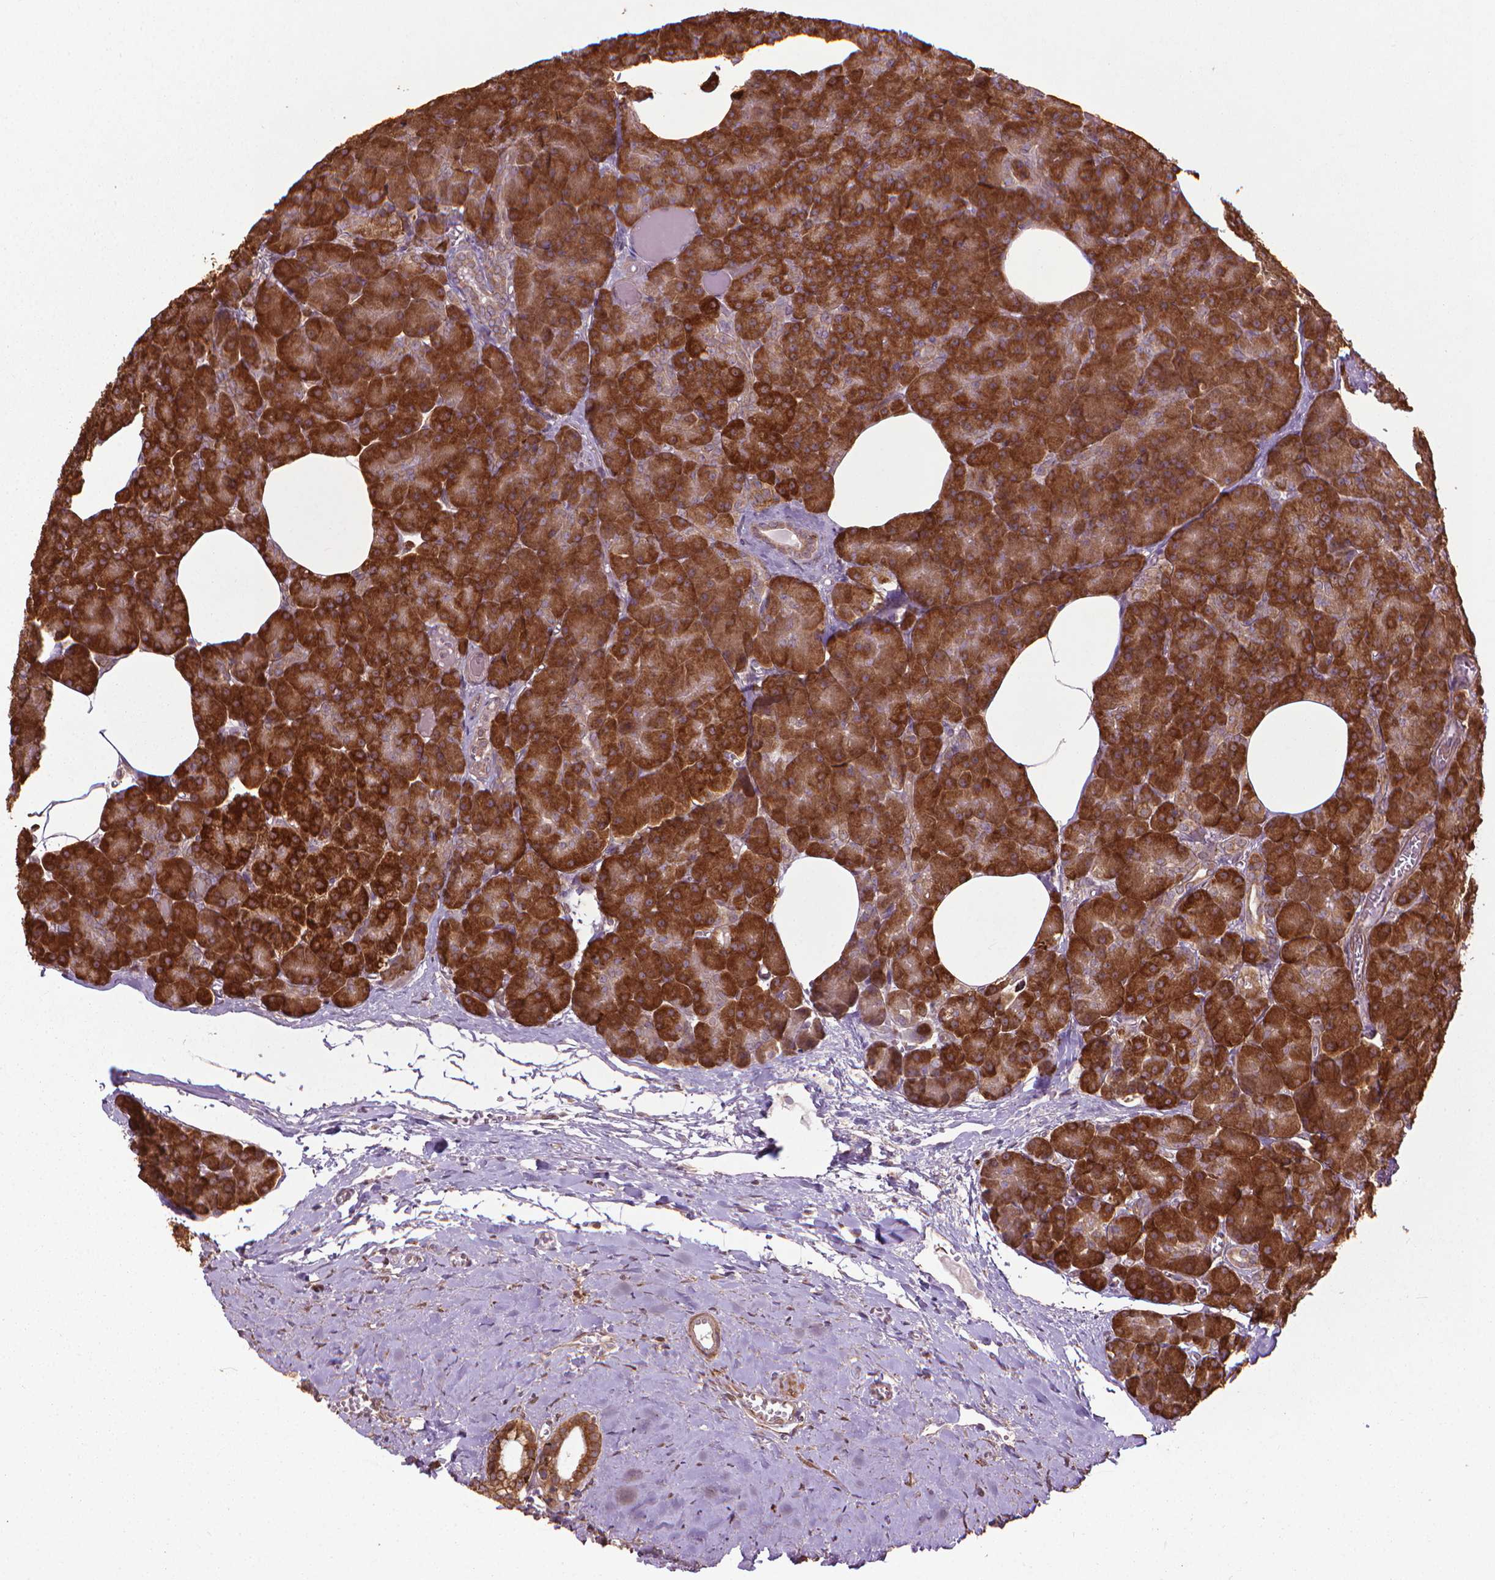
{"staining": {"intensity": "strong", "quantity": ">75%", "location": "cytoplasmic/membranous"}, "tissue": "pancreas", "cell_type": "Exocrine glandular cells", "image_type": "normal", "snomed": [{"axis": "morphology", "description": "Normal tissue, NOS"}, {"axis": "topography", "description": "Pancreas"}], "caption": "Human pancreas stained with a brown dye shows strong cytoplasmic/membranous positive positivity in about >75% of exocrine glandular cells.", "gene": "GAS1", "patient": {"sex": "female", "age": 45}}